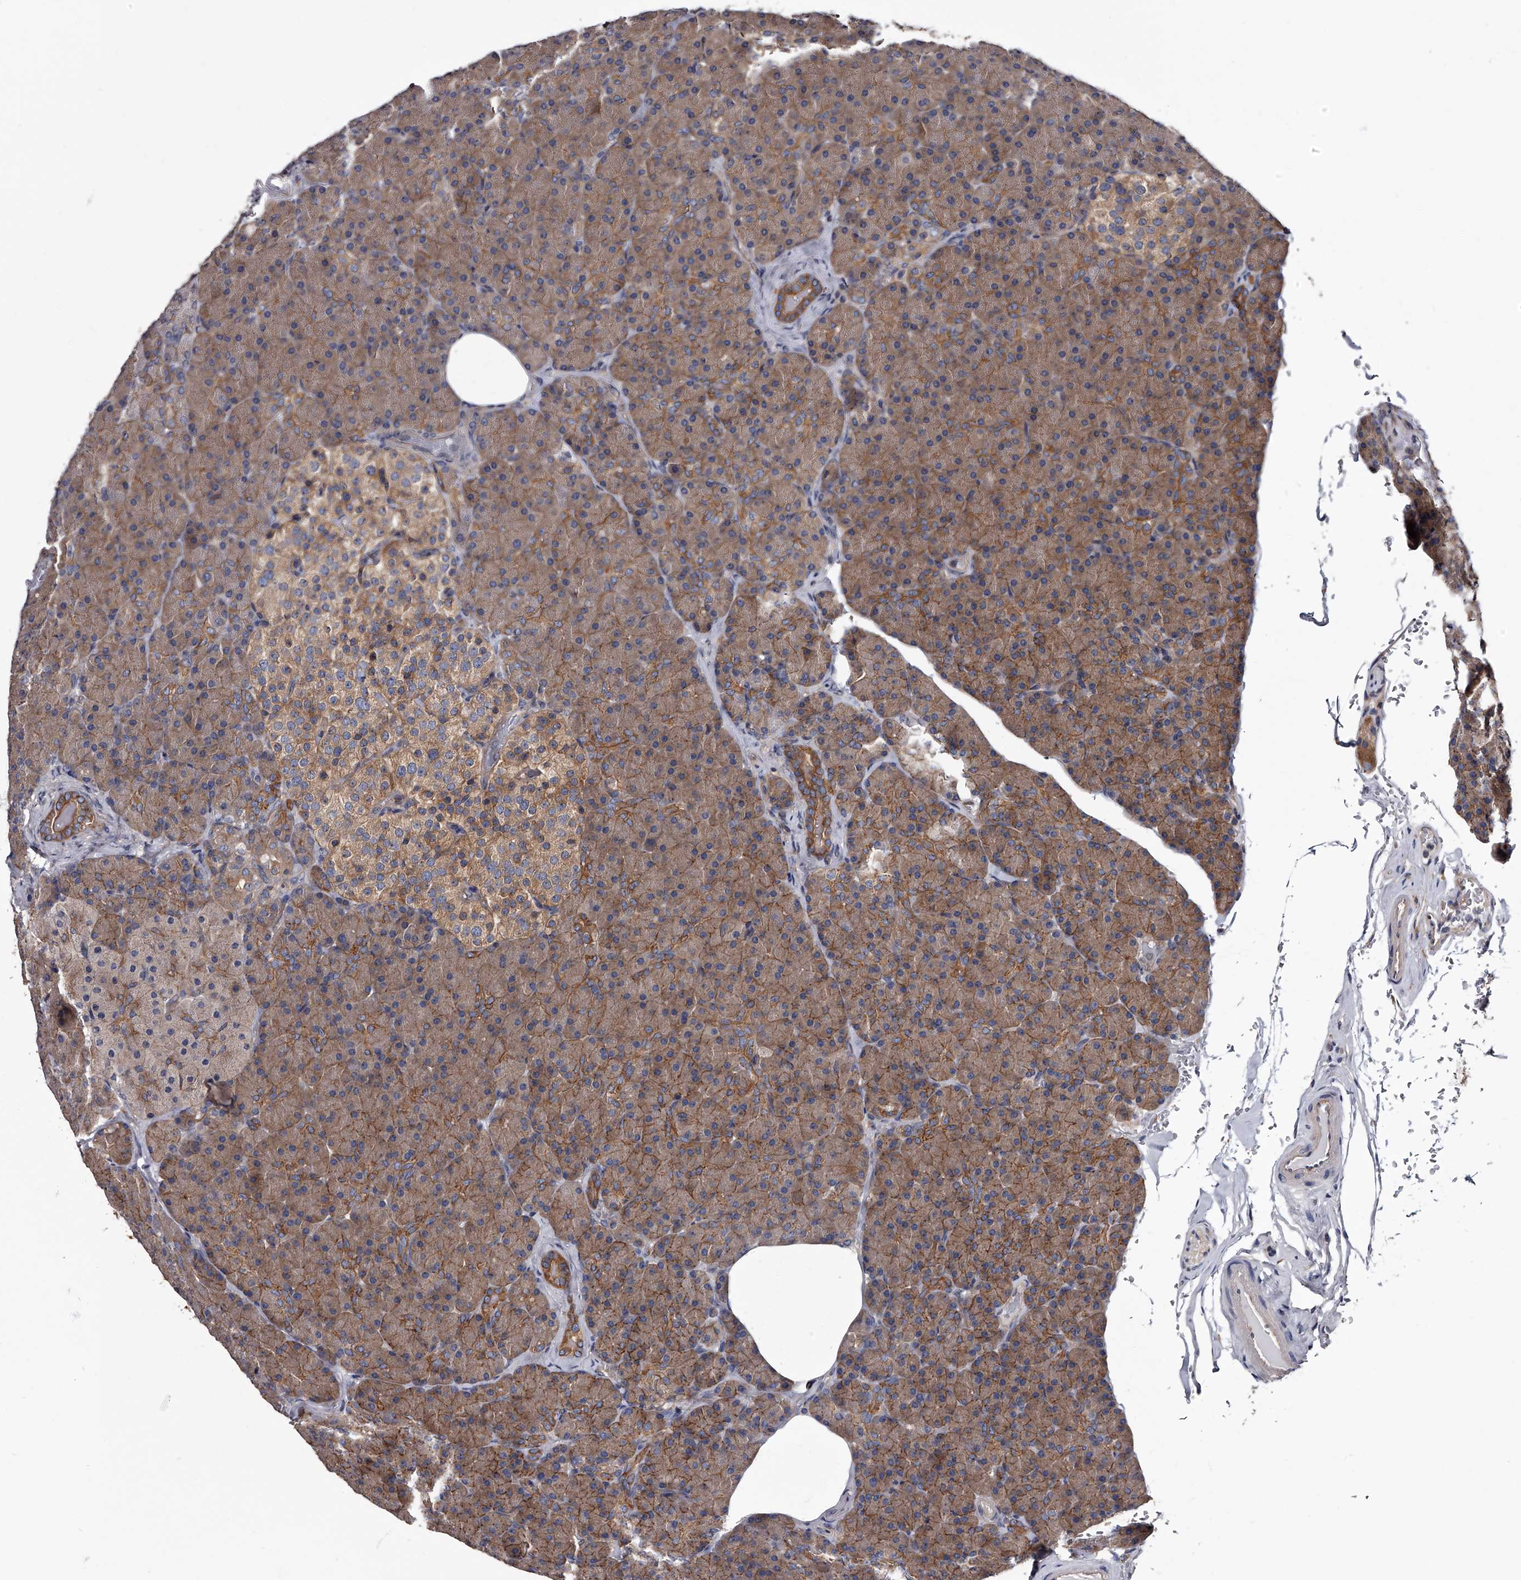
{"staining": {"intensity": "moderate", "quantity": ">75%", "location": "cytoplasmic/membranous"}, "tissue": "pancreas", "cell_type": "Exocrine glandular cells", "image_type": "normal", "snomed": [{"axis": "morphology", "description": "Normal tissue, NOS"}, {"axis": "topography", "description": "Pancreas"}], "caption": "A photomicrograph showing moderate cytoplasmic/membranous positivity in about >75% of exocrine glandular cells in normal pancreas, as visualized by brown immunohistochemical staining.", "gene": "GAPVD1", "patient": {"sex": "female", "age": 43}}